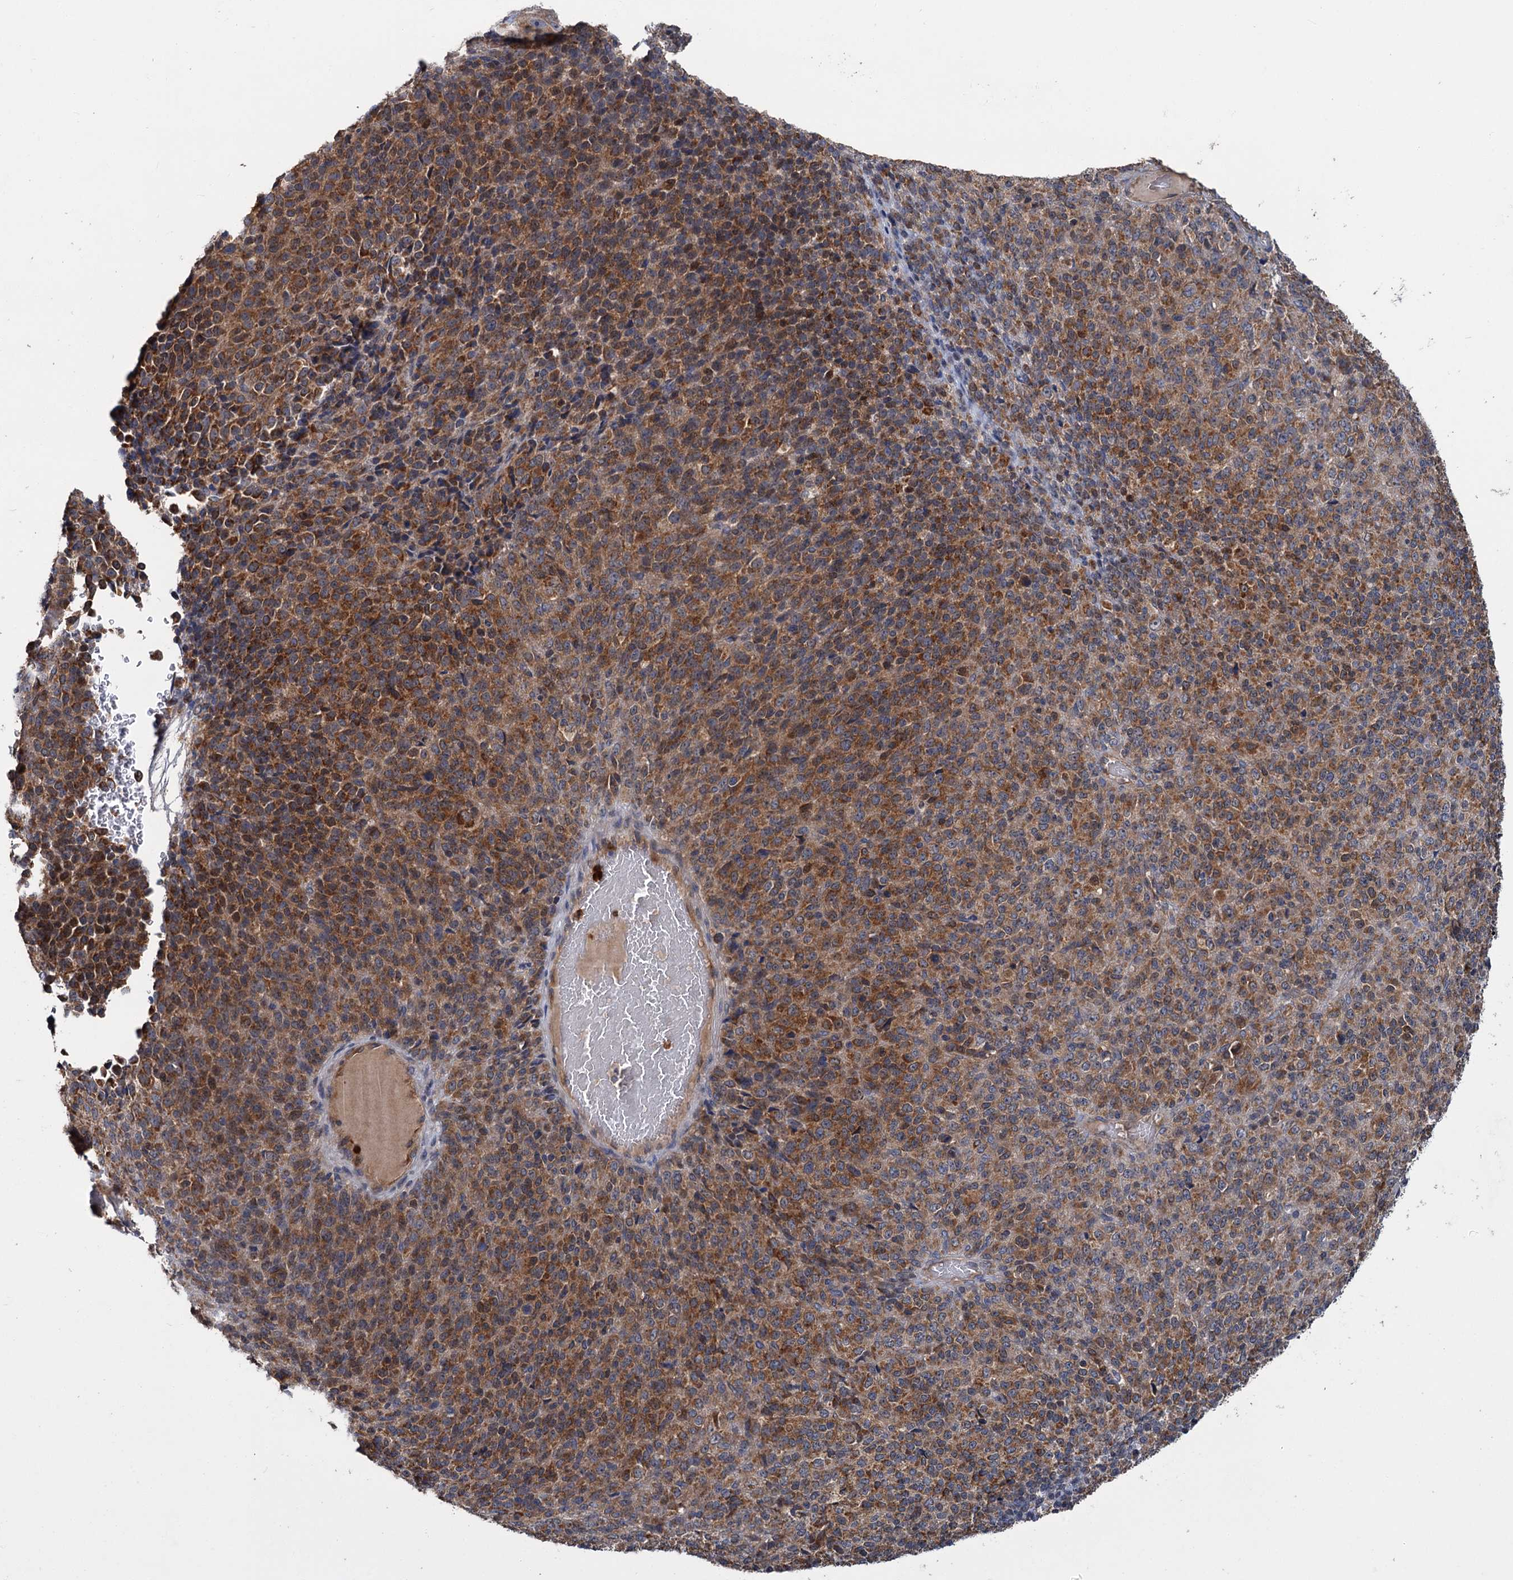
{"staining": {"intensity": "moderate", "quantity": ">75%", "location": "cytoplasmic/membranous"}, "tissue": "melanoma", "cell_type": "Tumor cells", "image_type": "cancer", "snomed": [{"axis": "morphology", "description": "Malignant melanoma, Metastatic site"}, {"axis": "topography", "description": "Brain"}], "caption": "DAB immunohistochemical staining of human malignant melanoma (metastatic site) displays moderate cytoplasmic/membranous protein expression in about >75% of tumor cells.", "gene": "DYNC2H1", "patient": {"sex": "female", "age": 56}}